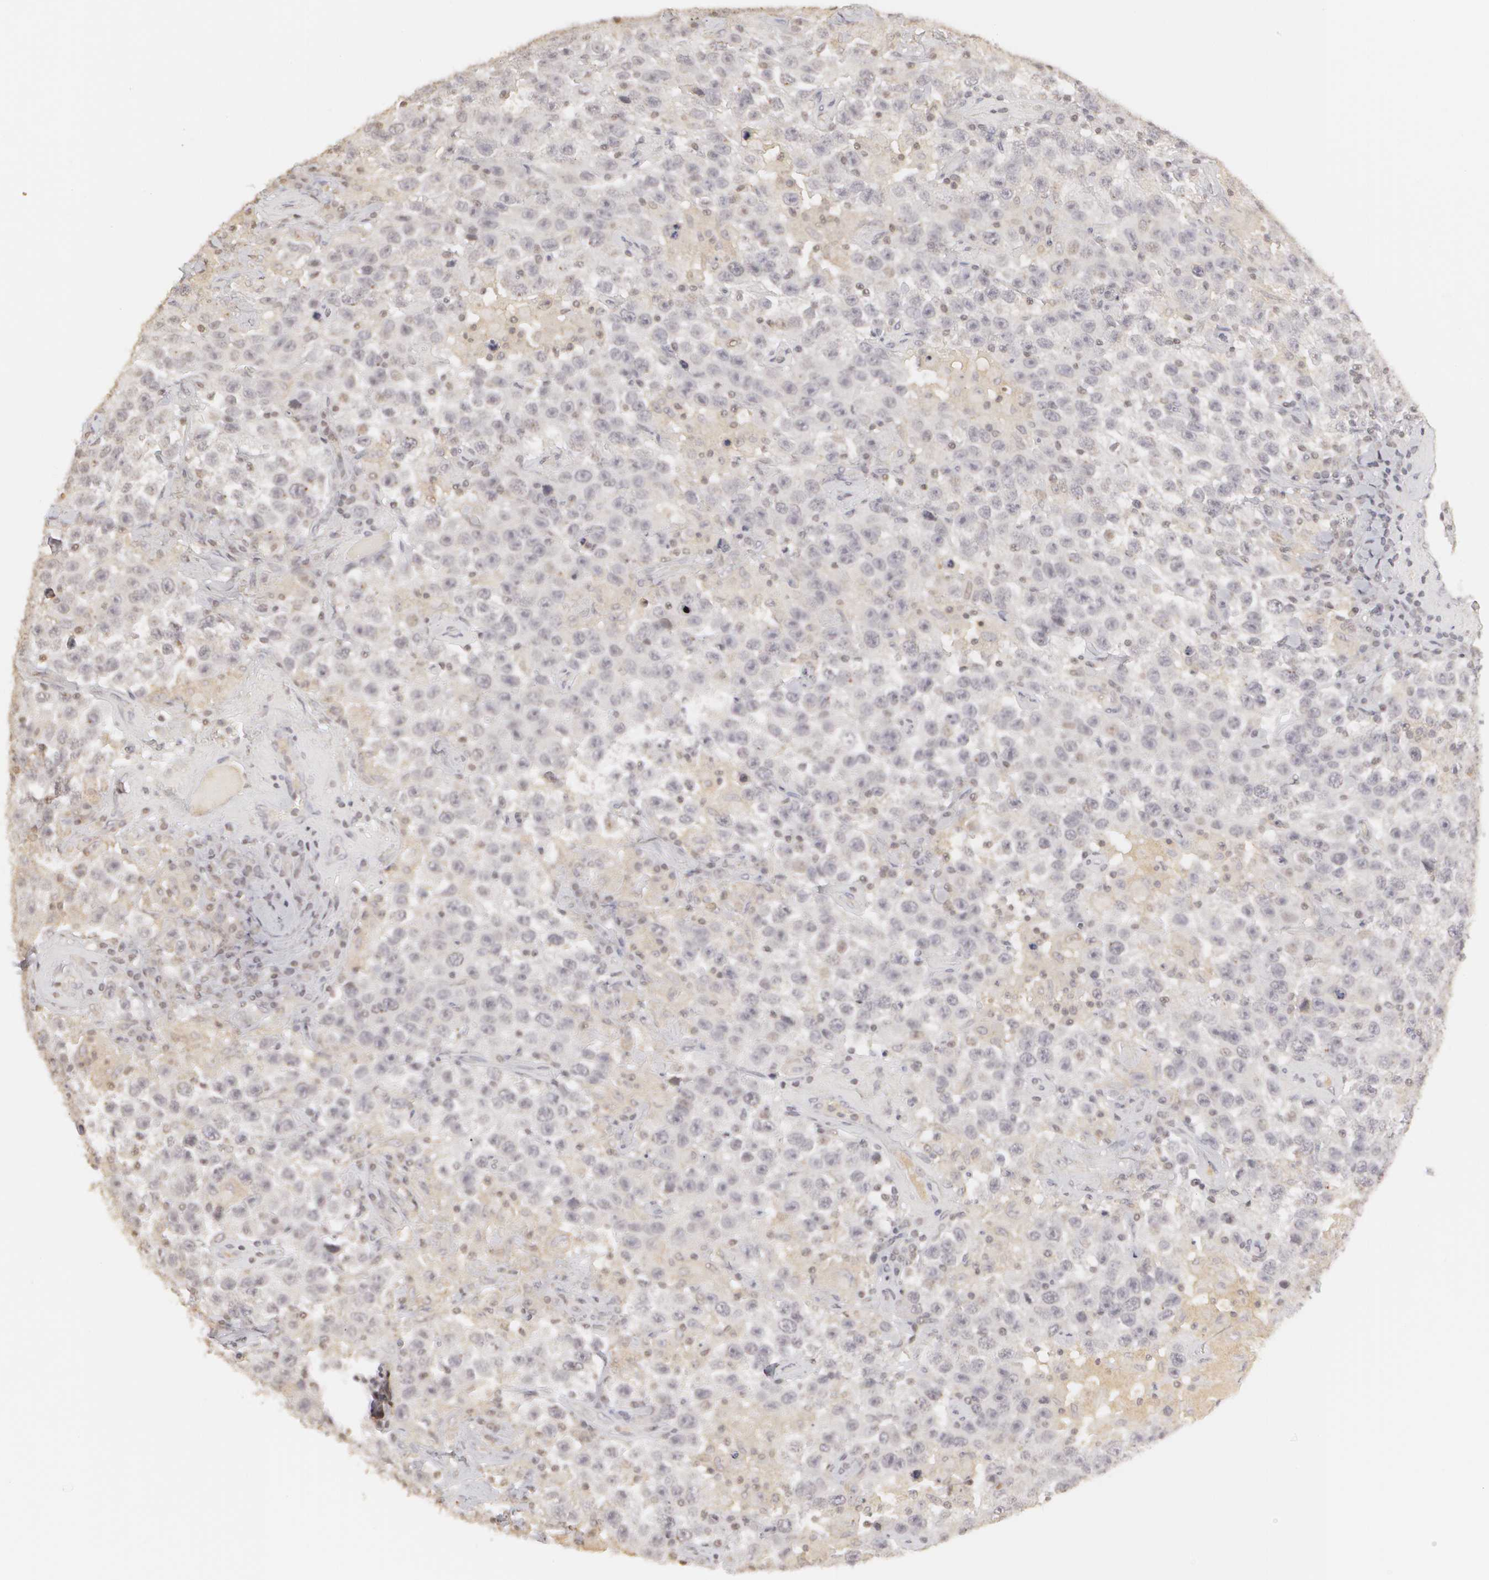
{"staining": {"intensity": "negative", "quantity": "none", "location": "none"}, "tissue": "testis cancer", "cell_type": "Tumor cells", "image_type": "cancer", "snomed": [{"axis": "morphology", "description": "Seminoma, NOS"}, {"axis": "topography", "description": "Testis"}], "caption": "Immunohistochemistry of human testis cancer exhibits no expression in tumor cells.", "gene": "CLDN2", "patient": {"sex": "male", "age": 41}}